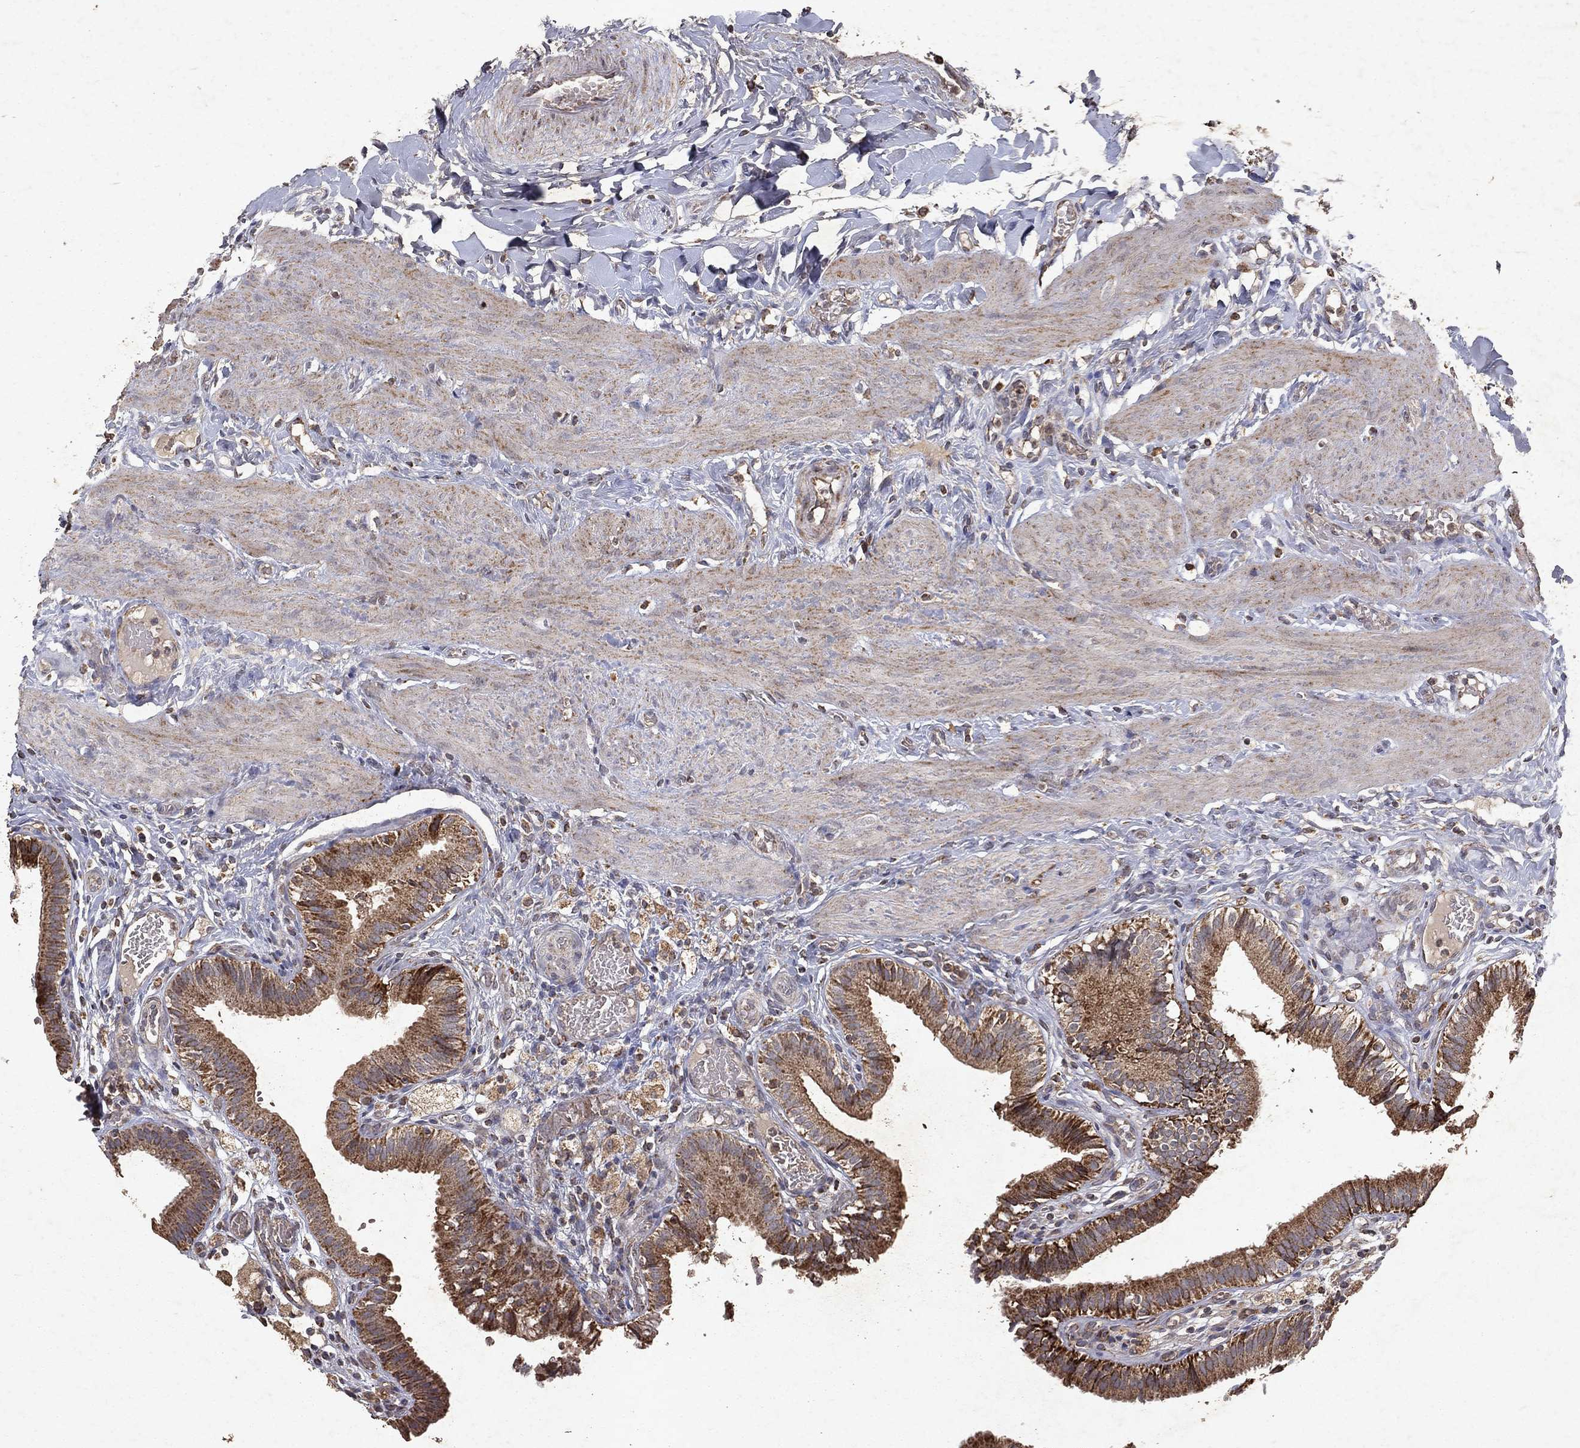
{"staining": {"intensity": "moderate", "quantity": ">75%", "location": "cytoplasmic/membranous"}, "tissue": "gallbladder", "cell_type": "Glandular cells", "image_type": "normal", "snomed": [{"axis": "morphology", "description": "Normal tissue, NOS"}, {"axis": "topography", "description": "Gallbladder"}], "caption": "A brown stain shows moderate cytoplasmic/membranous staining of a protein in glandular cells of unremarkable human gallbladder.", "gene": "PYROXD2", "patient": {"sex": "female", "age": 24}}